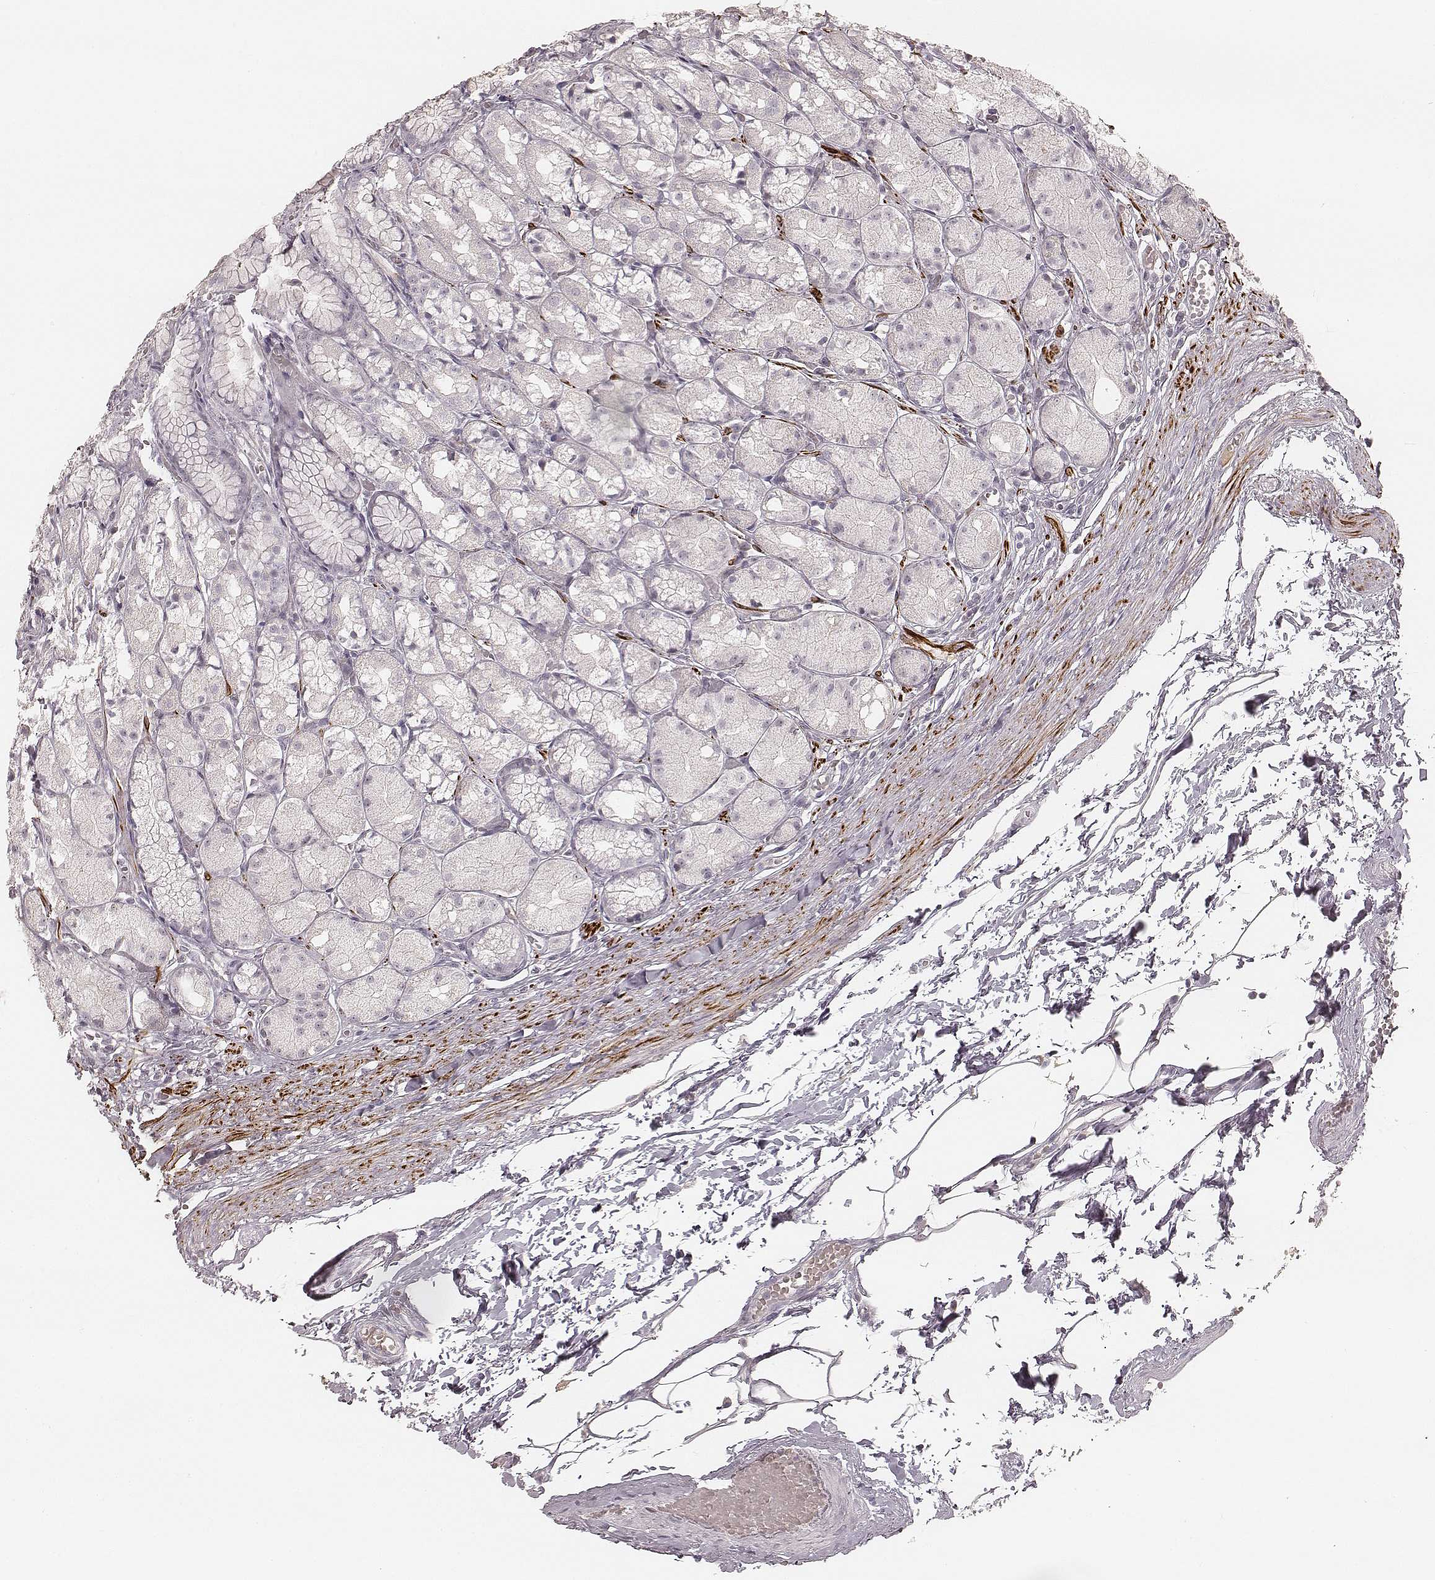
{"staining": {"intensity": "negative", "quantity": "none", "location": "none"}, "tissue": "stomach", "cell_type": "Glandular cells", "image_type": "normal", "snomed": [{"axis": "morphology", "description": "Normal tissue, NOS"}, {"axis": "topography", "description": "Stomach"}], "caption": "IHC photomicrograph of normal stomach: stomach stained with DAB (3,3'-diaminobenzidine) reveals no significant protein expression in glandular cells.", "gene": "SMIM24", "patient": {"sex": "male", "age": 70}}